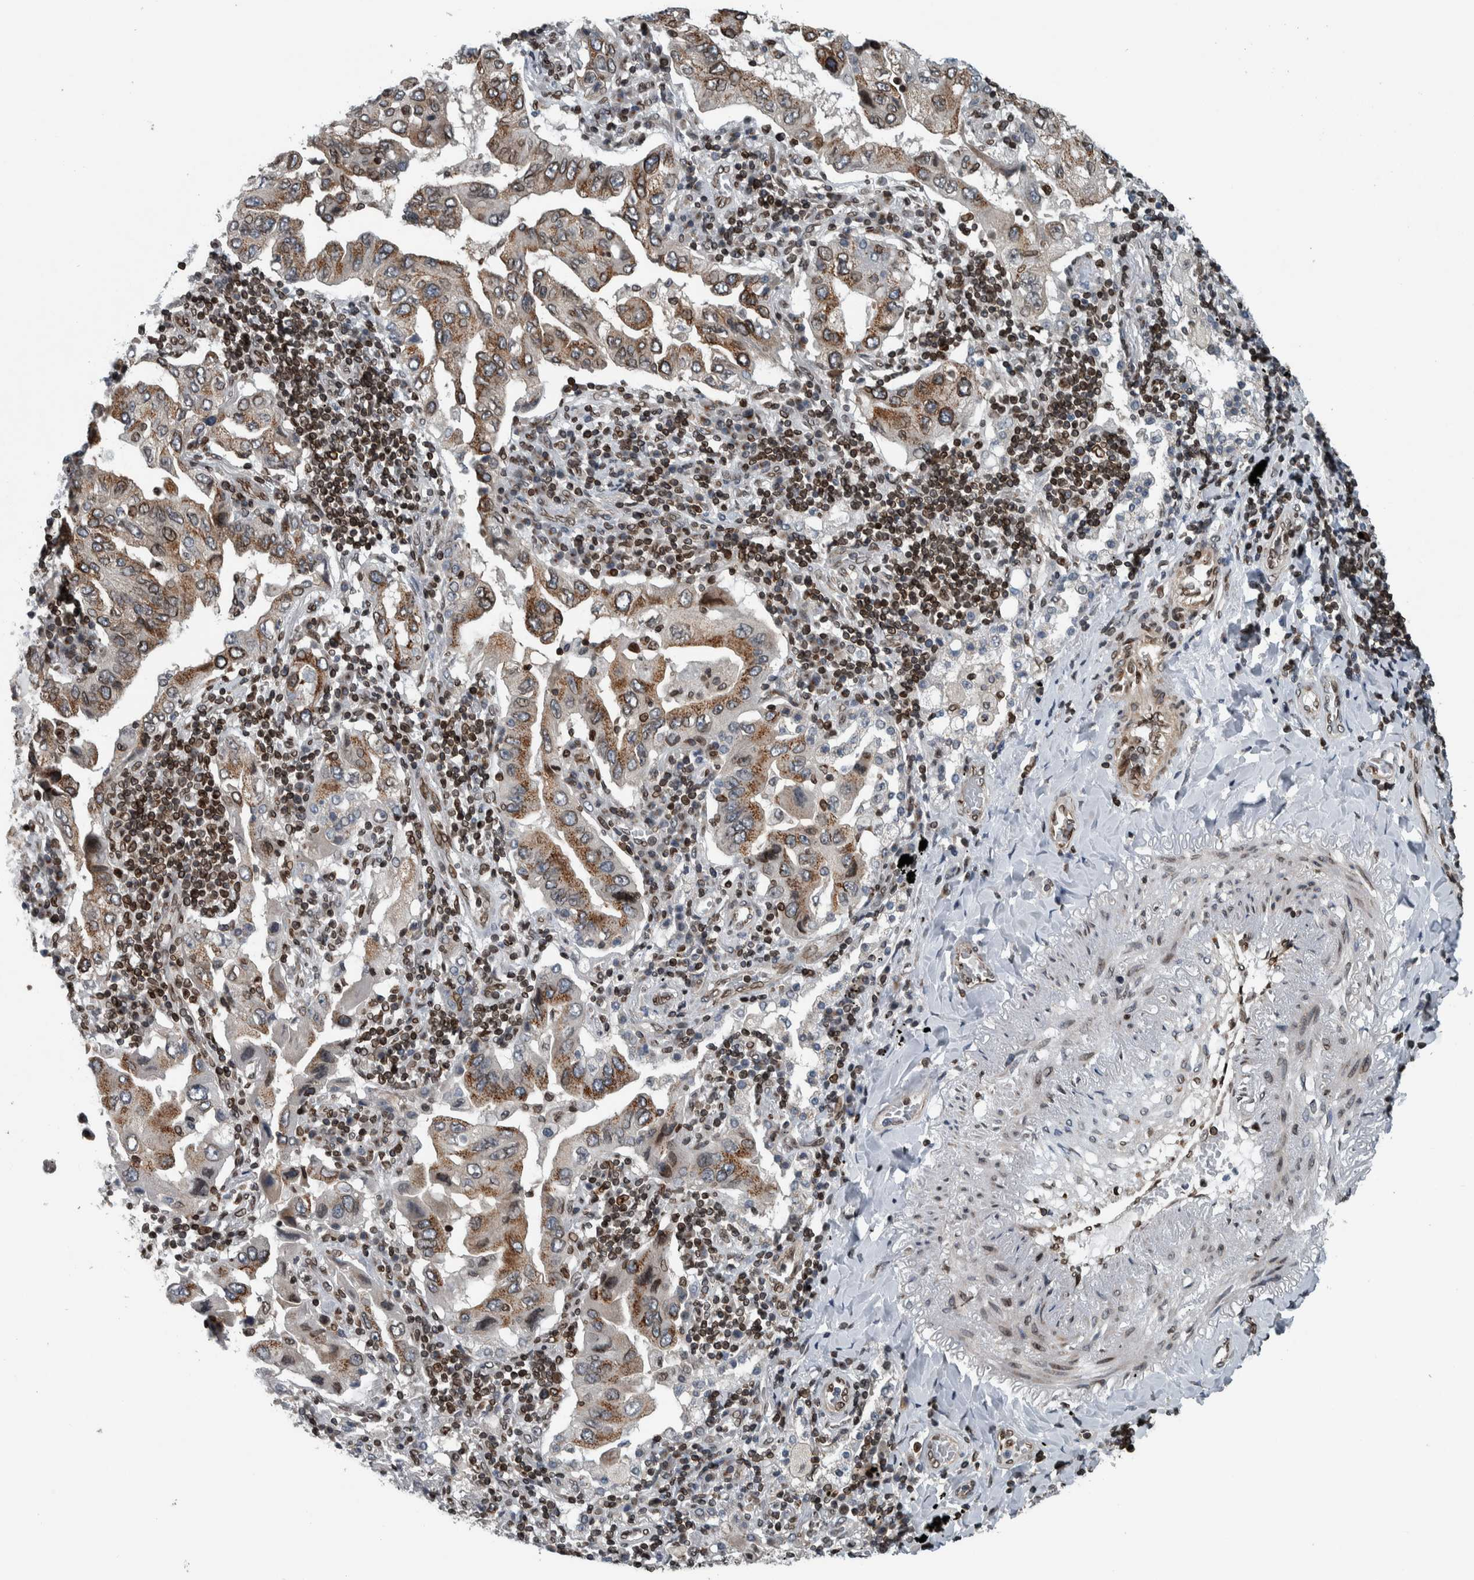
{"staining": {"intensity": "weak", "quantity": ">75%", "location": "cytoplasmic/membranous"}, "tissue": "lung cancer", "cell_type": "Tumor cells", "image_type": "cancer", "snomed": [{"axis": "morphology", "description": "Adenocarcinoma, NOS"}, {"axis": "topography", "description": "Lung"}], "caption": "Protein expression analysis of human lung cancer (adenocarcinoma) reveals weak cytoplasmic/membranous staining in approximately >75% of tumor cells.", "gene": "FAM135B", "patient": {"sex": "female", "age": 65}}